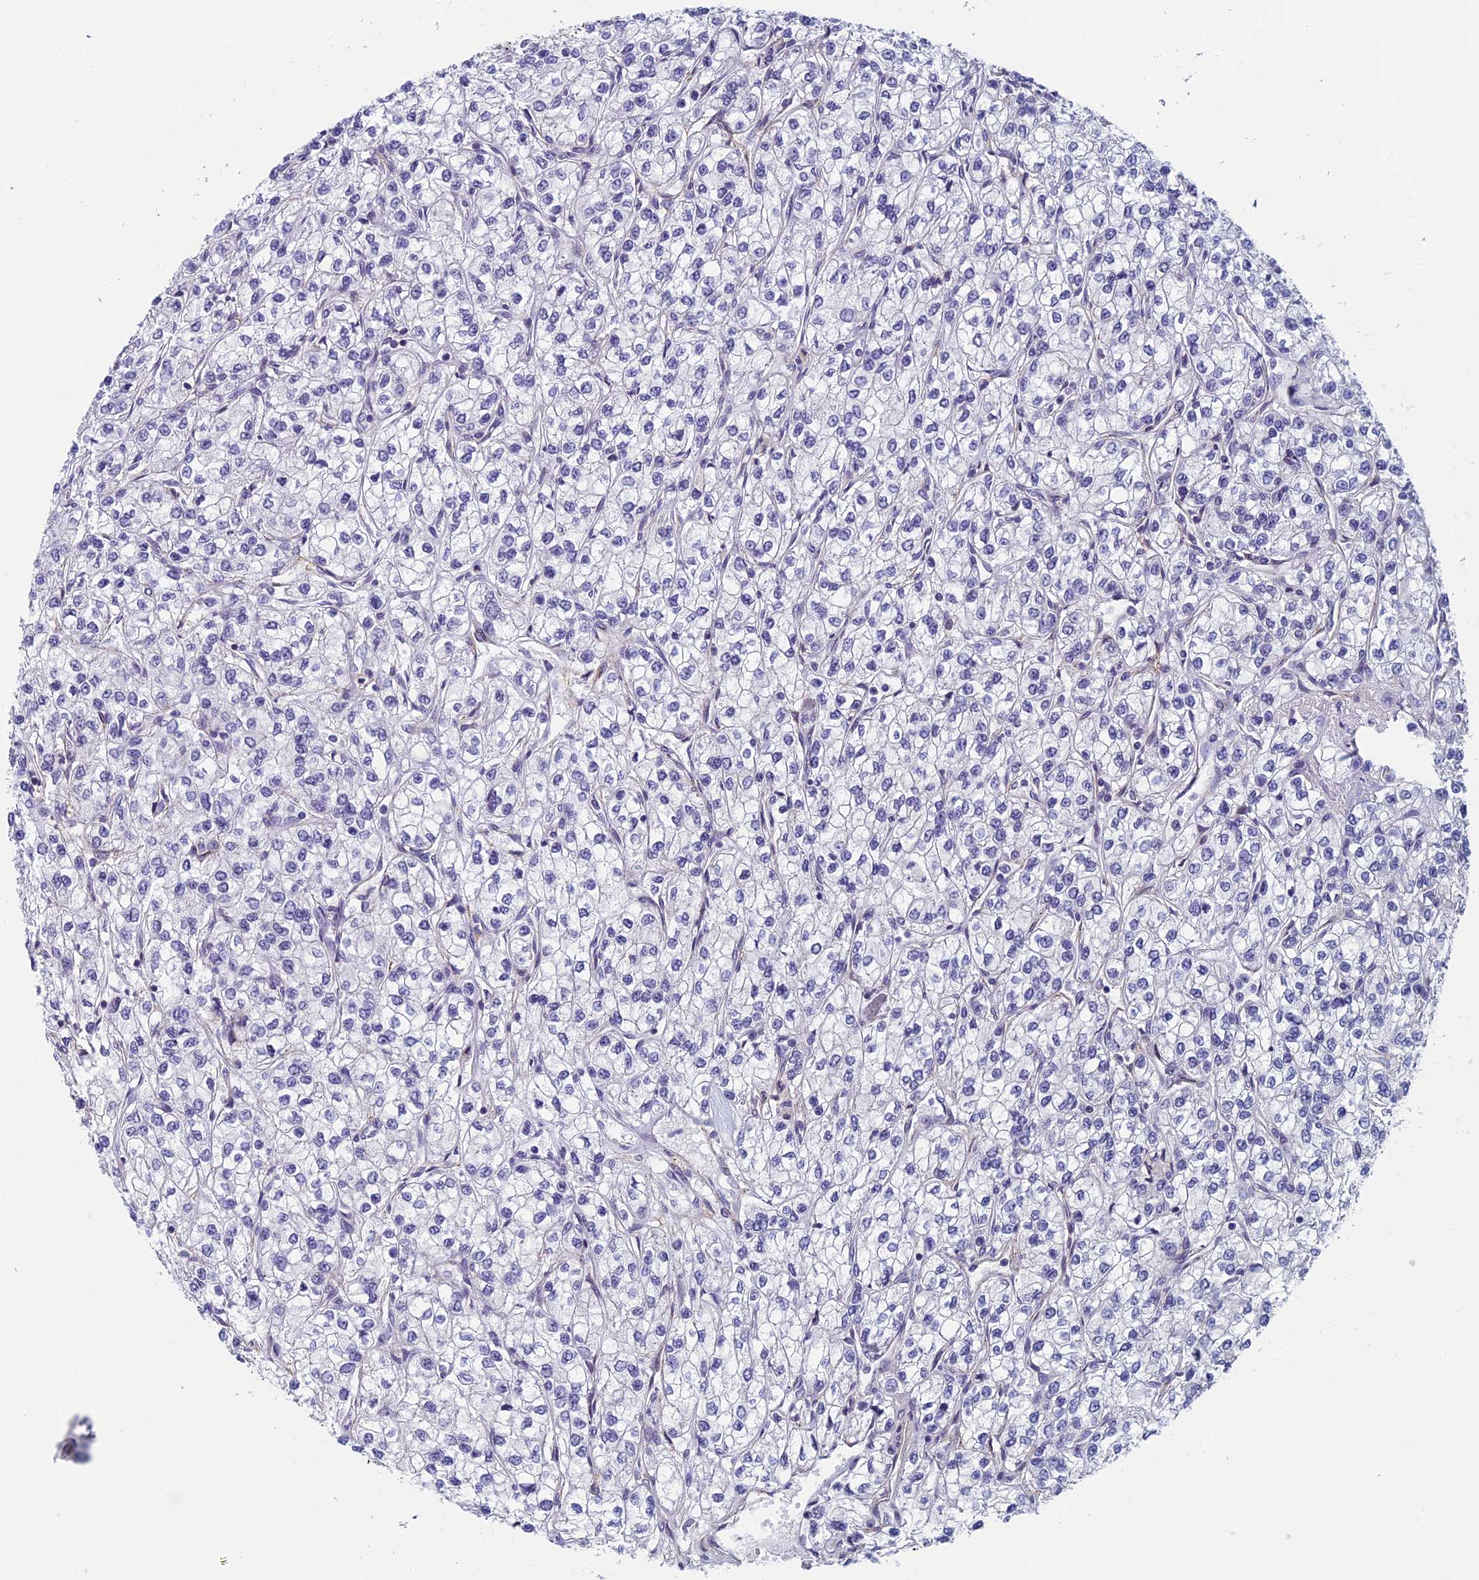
{"staining": {"intensity": "negative", "quantity": "none", "location": "none"}, "tissue": "renal cancer", "cell_type": "Tumor cells", "image_type": "cancer", "snomed": [{"axis": "morphology", "description": "Adenocarcinoma, NOS"}, {"axis": "topography", "description": "Kidney"}], "caption": "Immunohistochemistry (IHC) photomicrograph of neoplastic tissue: human renal cancer (adenocarcinoma) stained with DAB reveals no significant protein expression in tumor cells.", "gene": "CNEP1R1", "patient": {"sex": "male", "age": 80}}